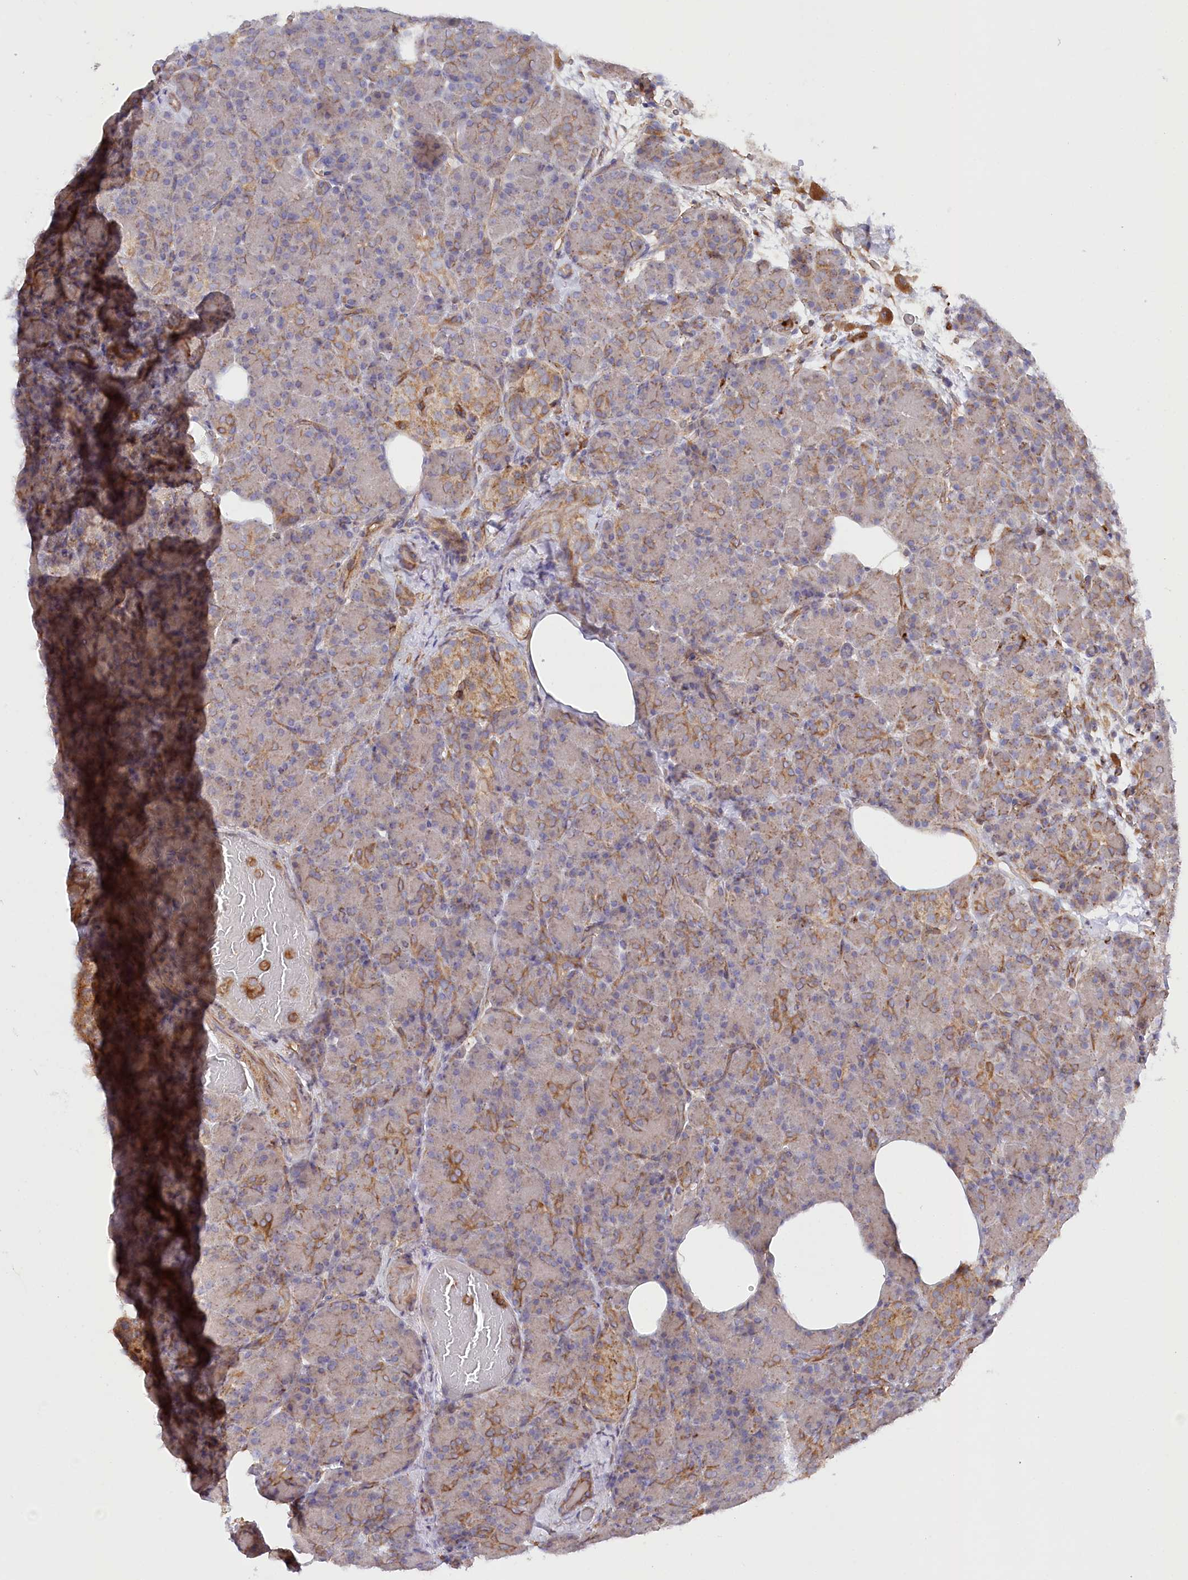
{"staining": {"intensity": "moderate", "quantity": "25%-75%", "location": "cytoplasmic/membranous"}, "tissue": "pancreas", "cell_type": "Exocrine glandular cells", "image_type": "normal", "snomed": [{"axis": "morphology", "description": "Normal tissue, NOS"}, {"axis": "topography", "description": "Pancreas"}], "caption": "Protein staining by immunohistochemistry (IHC) displays moderate cytoplasmic/membranous expression in about 25%-75% of exocrine glandular cells in normal pancreas. (IHC, brightfield microscopy, high magnification).", "gene": "MTPAP", "patient": {"sex": "female", "age": 43}}